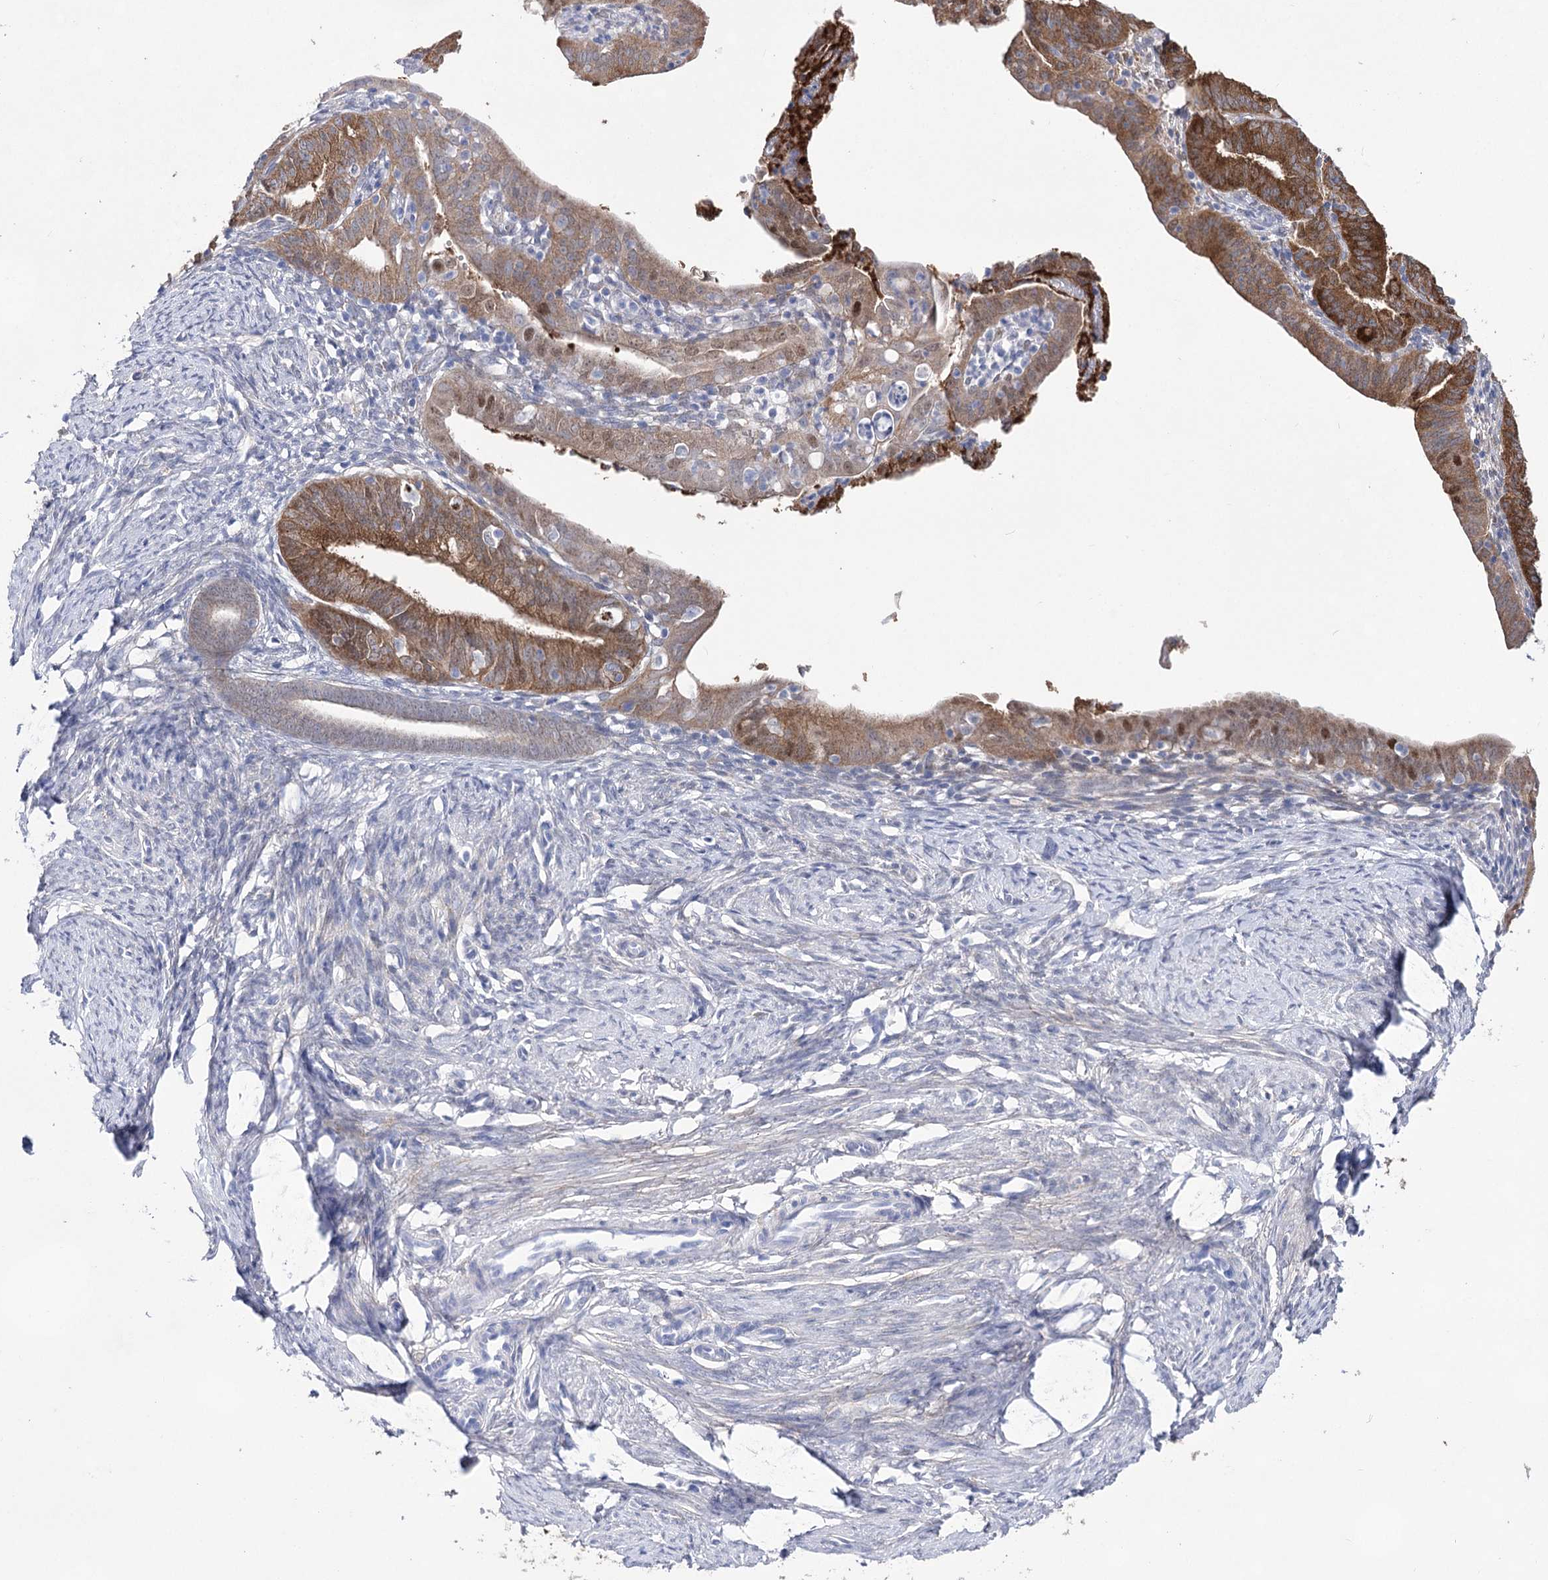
{"staining": {"intensity": "moderate", "quantity": ">75%", "location": "cytoplasmic/membranous,nuclear"}, "tissue": "endometrial cancer", "cell_type": "Tumor cells", "image_type": "cancer", "snomed": [{"axis": "morphology", "description": "Adenocarcinoma, NOS"}, {"axis": "topography", "description": "Endometrium"}], "caption": "Immunohistochemical staining of human adenocarcinoma (endometrial) displays medium levels of moderate cytoplasmic/membranous and nuclear protein positivity in about >75% of tumor cells.", "gene": "UGDH", "patient": {"sex": "female", "age": 51}}